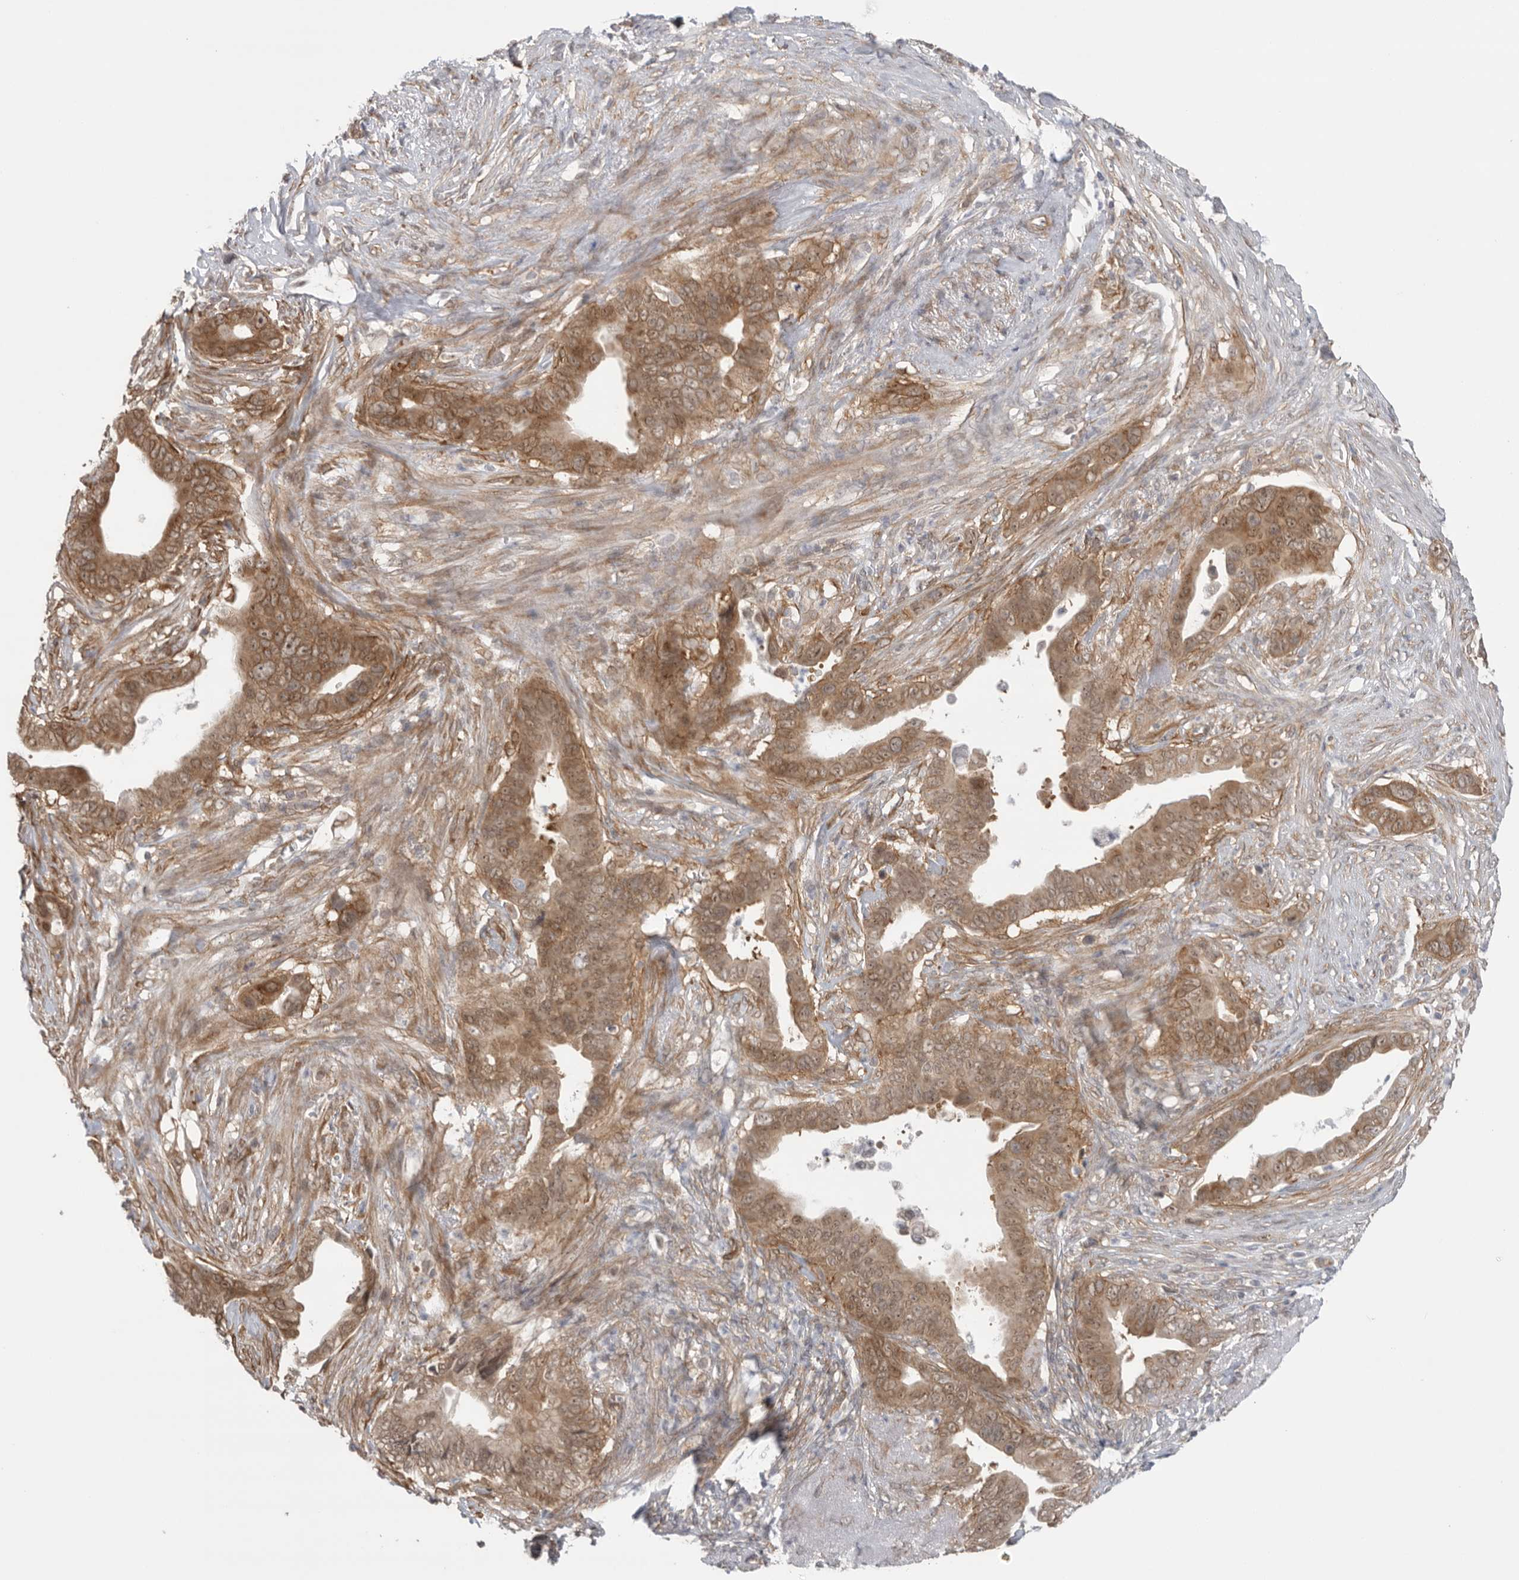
{"staining": {"intensity": "moderate", "quantity": ">75%", "location": "cytoplasmic/membranous,nuclear"}, "tissue": "pancreatic cancer", "cell_type": "Tumor cells", "image_type": "cancer", "snomed": [{"axis": "morphology", "description": "Adenocarcinoma, NOS"}, {"axis": "topography", "description": "Pancreas"}], "caption": "Pancreatic cancer stained for a protein (brown) exhibits moderate cytoplasmic/membranous and nuclear positive positivity in approximately >75% of tumor cells.", "gene": "VPS50", "patient": {"sex": "female", "age": 72}}